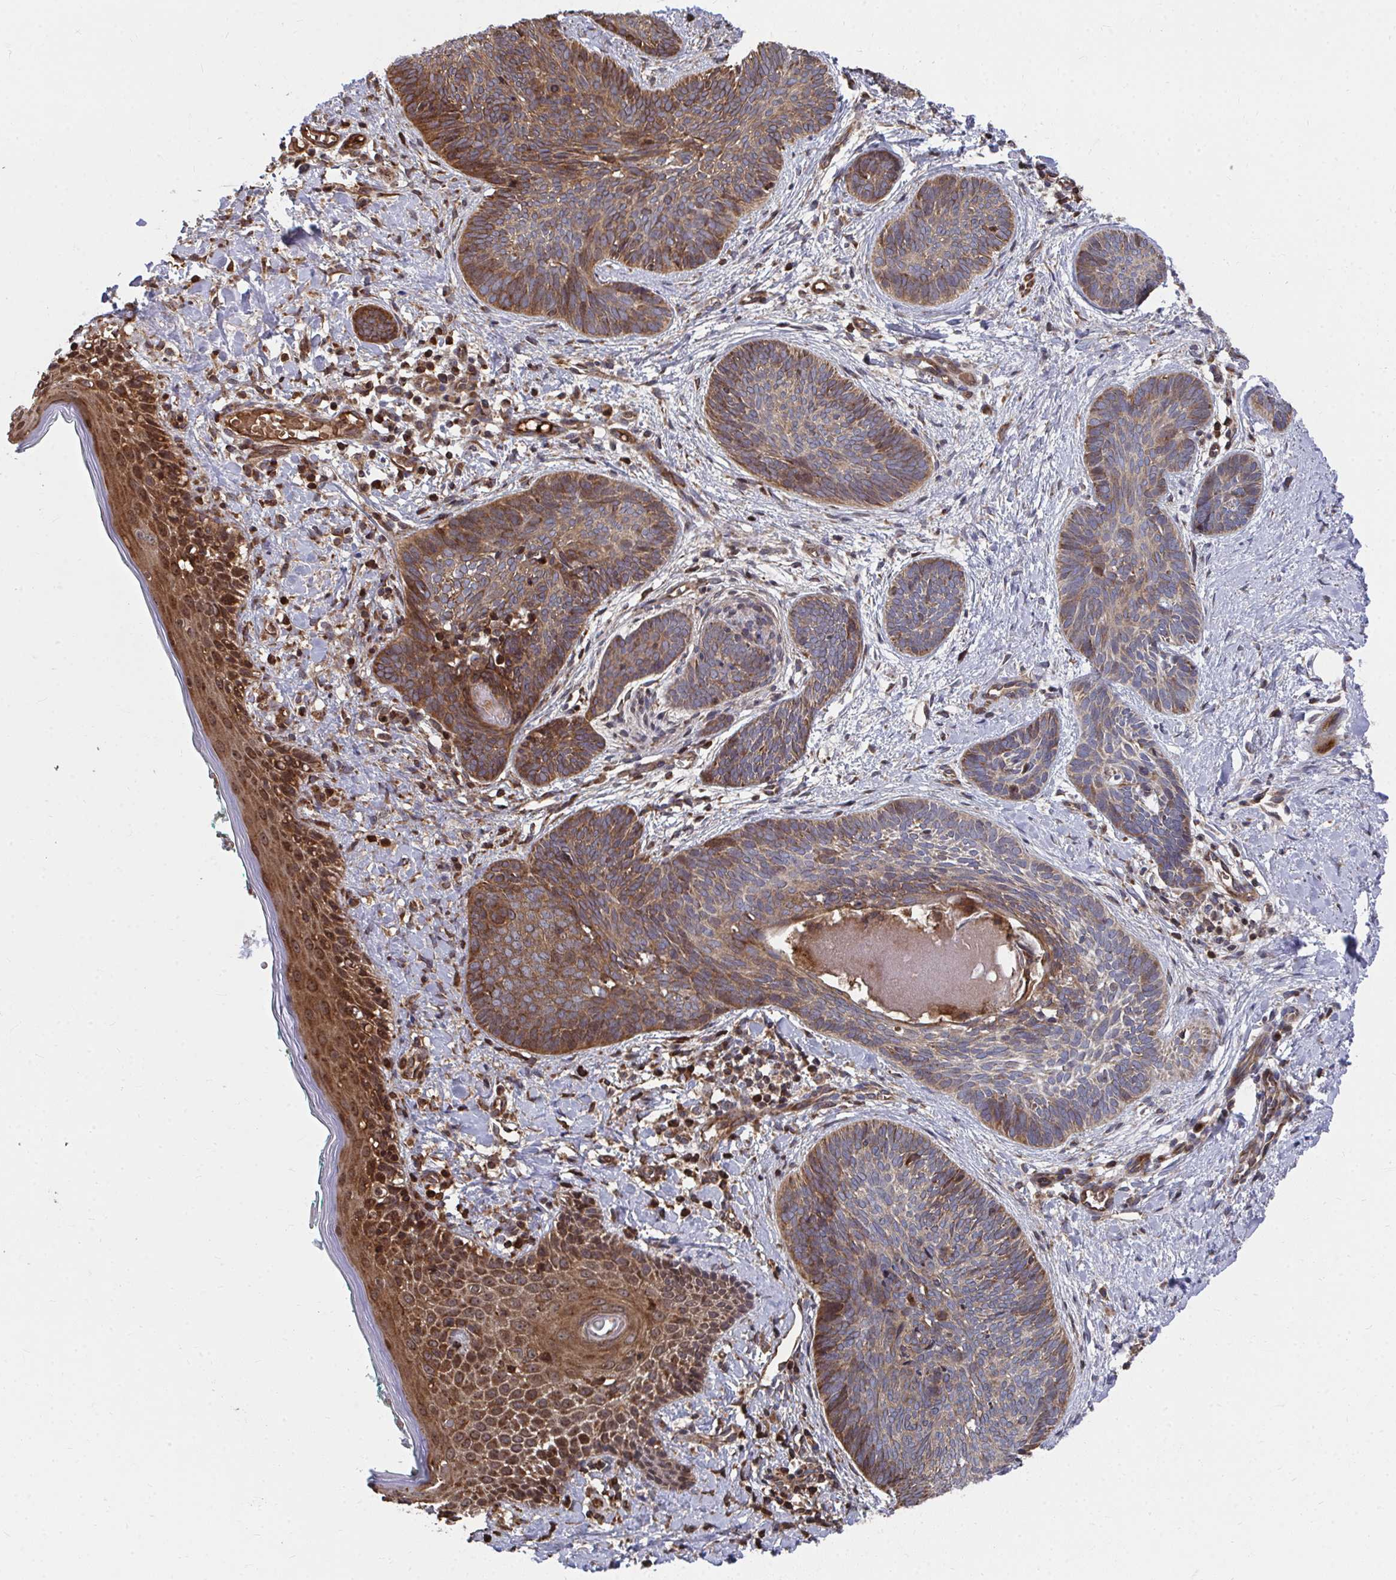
{"staining": {"intensity": "moderate", "quantity": "25%-75%", "location": "cytoplasmic/membranous"}, "tissue": "skin cancer", "cell_type": "Tumor cells", "image_type": "cancer", "snomed": [{"axis": "morphology", "description": "Basal cell carcinoma"}, {"axis": "topography", "description": "Skin"}], "caption": "A brown stain shows moderate cytoplasmic/membranous expression of a protein in skin cancer tumor cells. (Stains: DAB (3,3'-diaminobenzidine) in brown, nuclei in blue, Microscopy: brightfield microscopy at high magnification).", "gene": "FAM89A", "patient": {"sex": "female", "age": 81}}